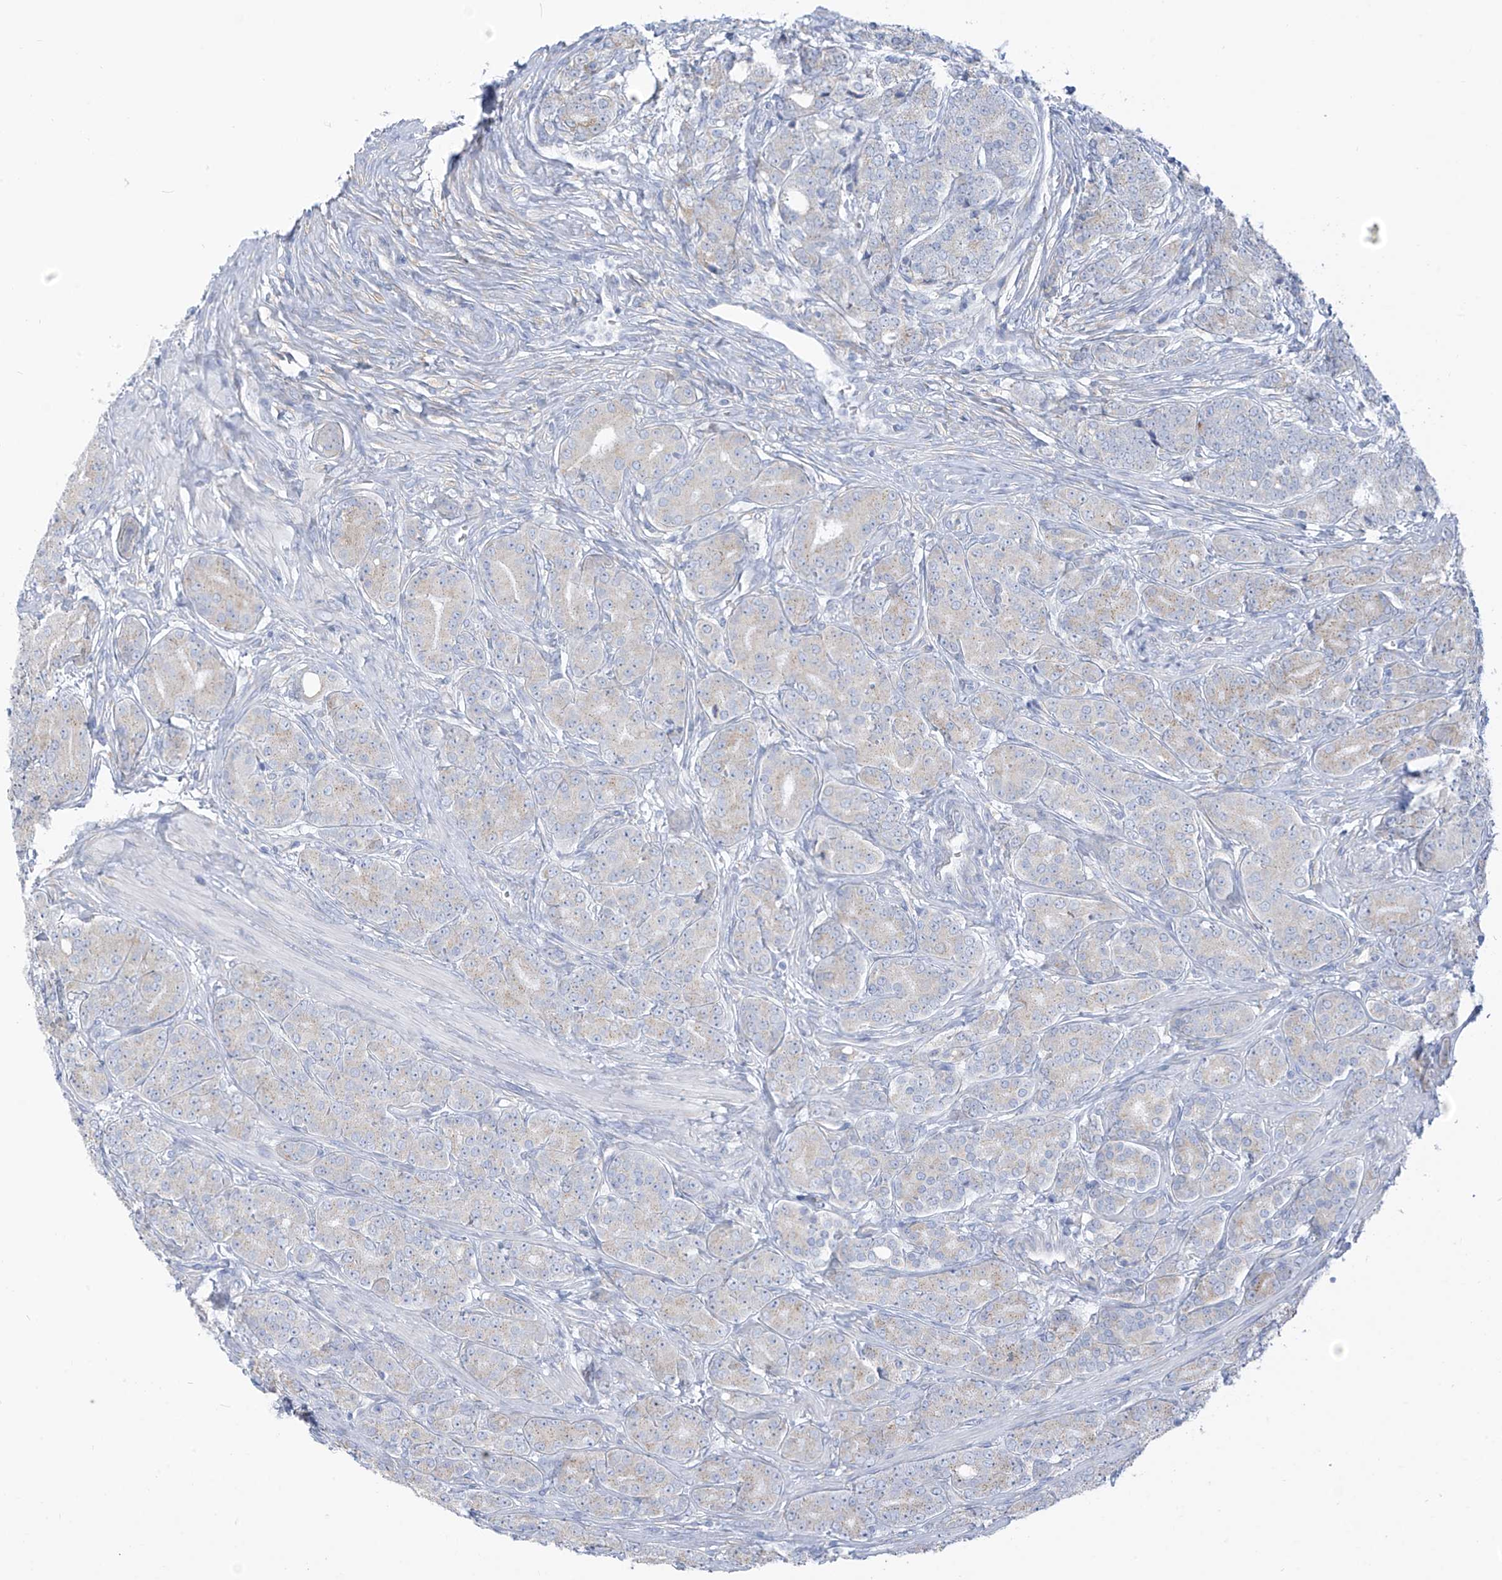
{"staining": {"intensity": "negative", "quantity": "none", "location": "none"}, "tissue": "prostate cancer", "cell_type": "Tumor cells", "image_type": "cancer", "snomed": [{"axis": "morphology", "description": "Adenocarcinoma, High grade"}, {"axis": "topography", "description": "Prostate"}], "caption": "Immunohistochemical staining of human high-grade adenocarcinoma (prostate) reveals no significant positivity in tumor cells.", "gene": "RCN2", "patient": {"sex": "male", "age": 62}}